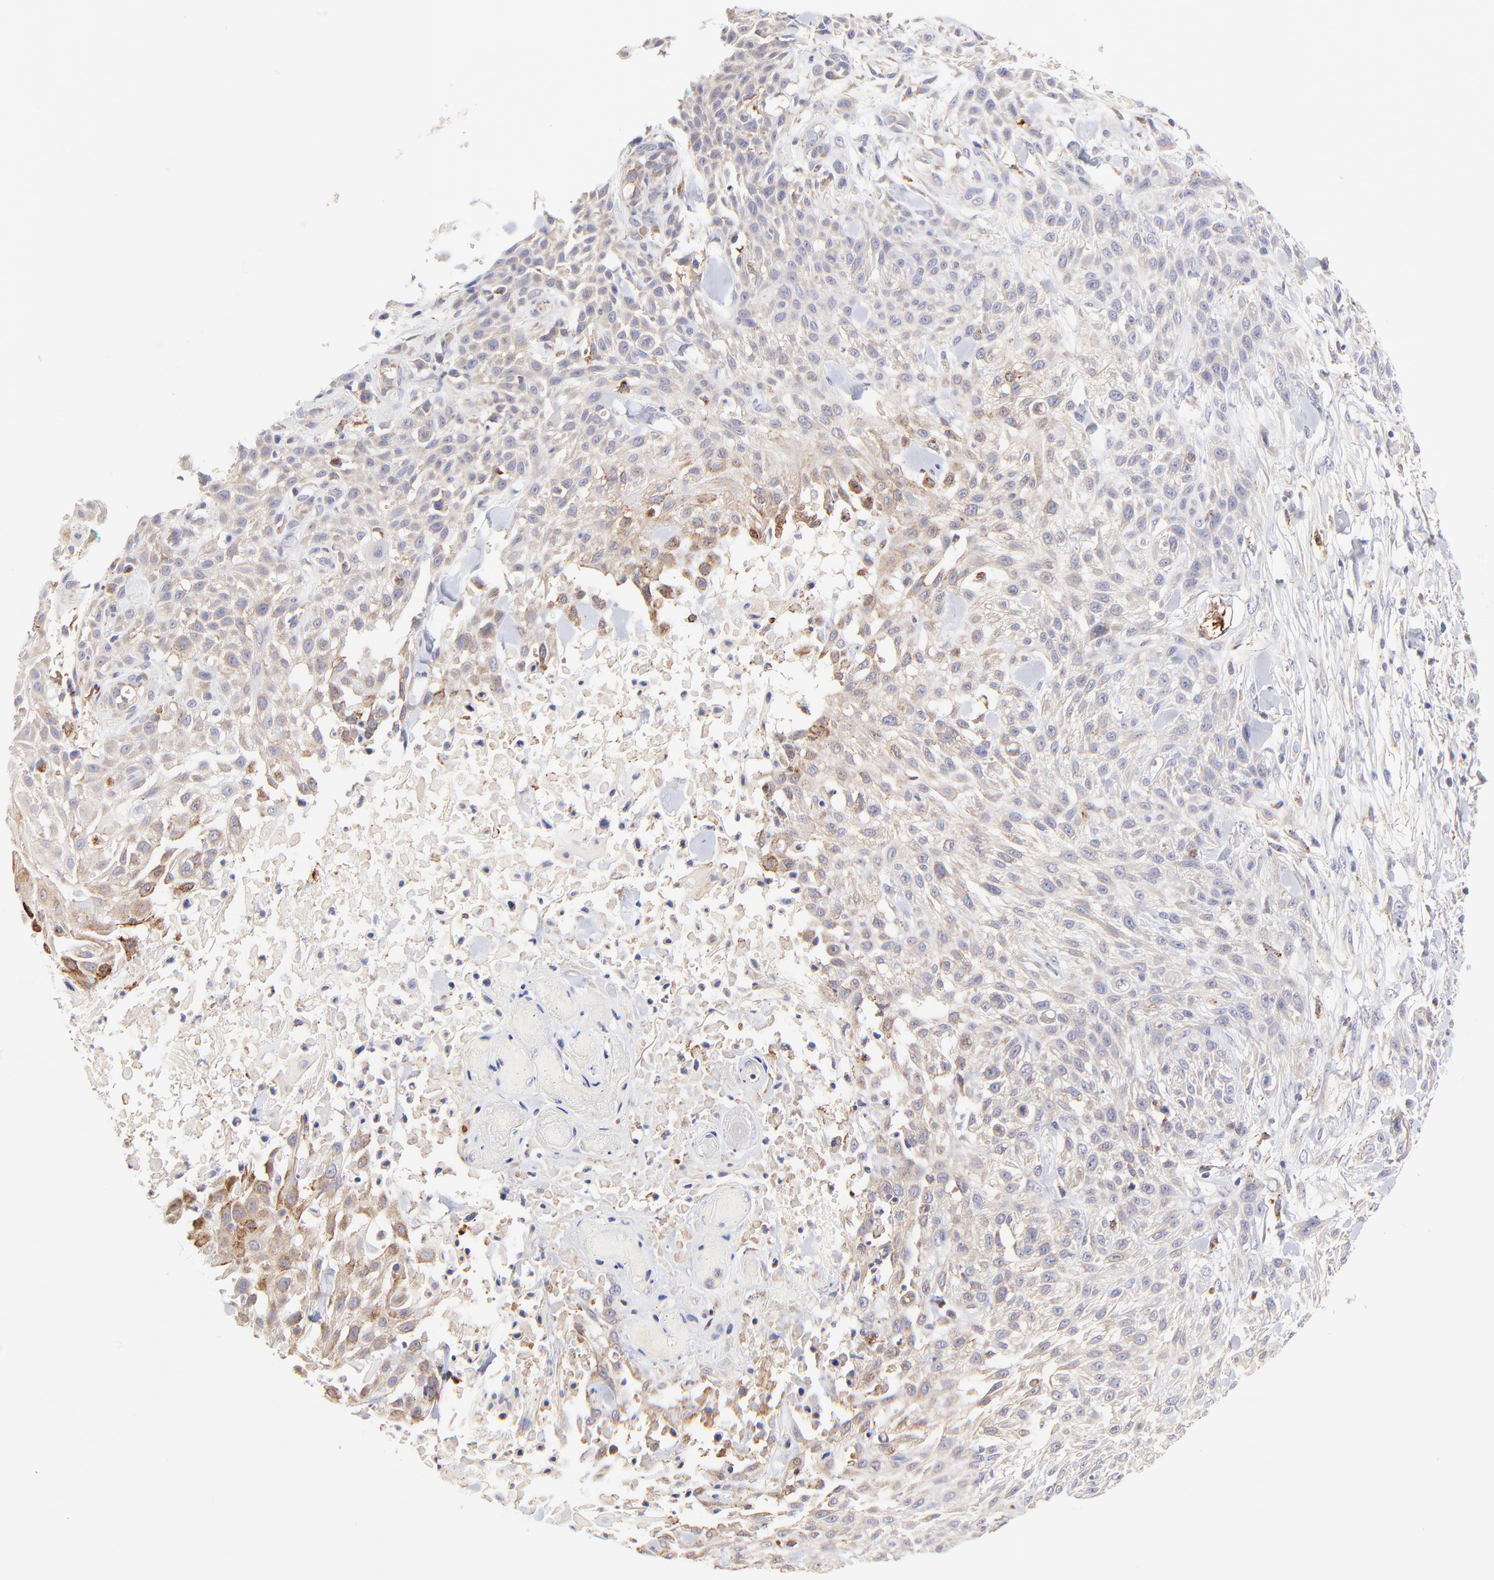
{"staining": {"intensity": "weak", "quantity": "25%-75%", "location": "cytoplasmic/membranous"}, "tissue": "skin cancer", "cell_type": "Tumor cells", "image_type": "cancer", "snomed": [{"axis": "morphology", "description": "Squamous cell carcinoma, NOS"}, {"axis": "topography", "description": "Skin"}], "caption": "This image reveals immunohistochemistry staining of squamous cell carcinoma (skin), with low weak cytoplasmic/membranous positivity in approximately 25%-75% of tumor cells.", "gene": "GCSAM", "patient": {"sex": "female", "age": 42}}